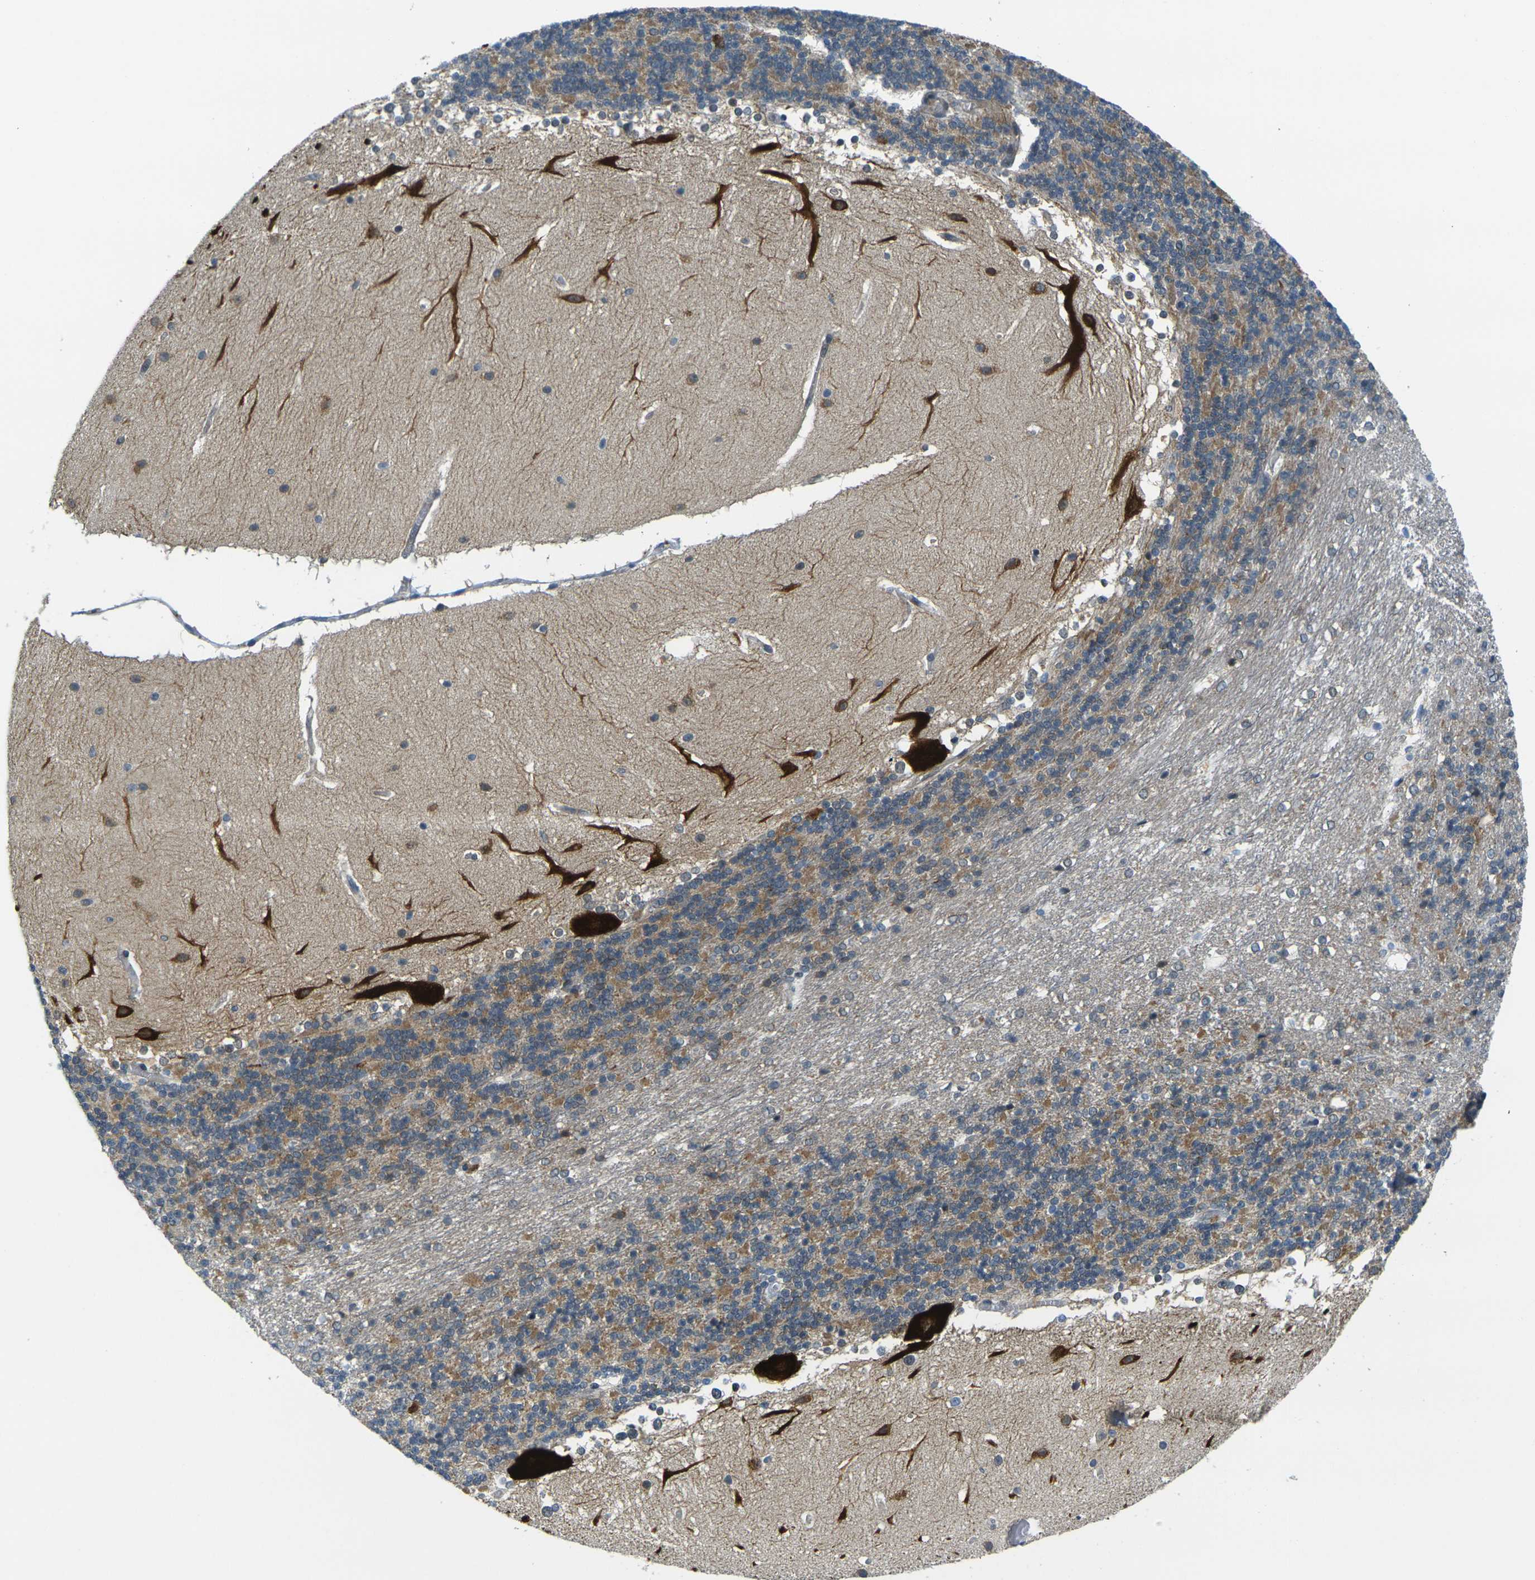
{"staining": {"intensity": "moderate", "quantity": "25%-75%", "location": "cytoplasmic/membranous"}, "tissue": "cerebellum", "cell_type": "Cells in granular layer", "image_type": "normal", "snomed": [{"axis": "morphology", "description": "Normal tissue, NOS"}, {"axis": "topography", "description": "Cerebellum"}], "caption": "An image showing moderate cytoplasmic/membranous positivity in approximately 25%-75% of cells in granular layer in normal cerebellum, as visualized by brown immunohistochemical staining.", "gene": "KCTD10", "patient": {"sex": "female", "age": 19}}